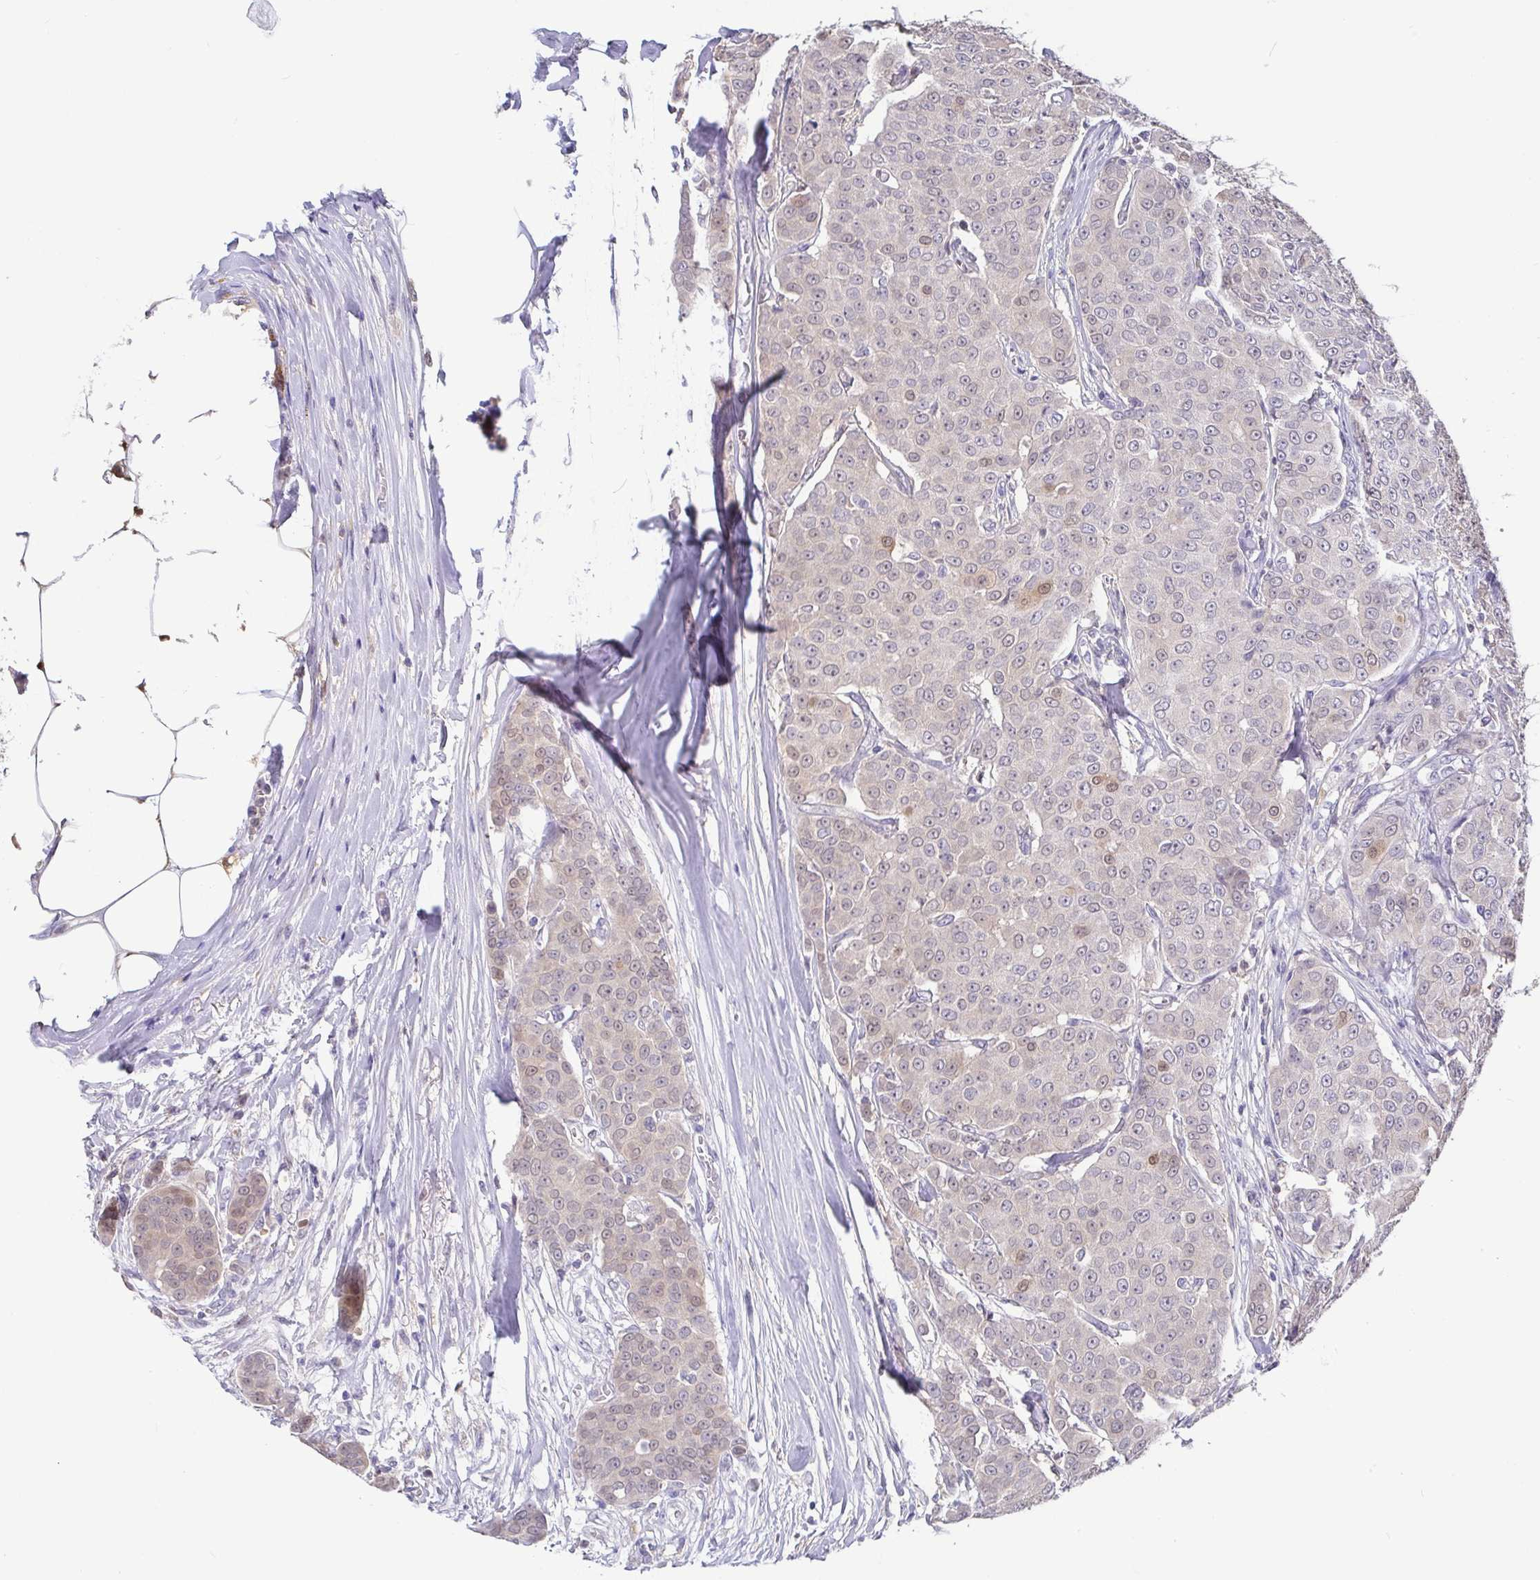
{"staining": {"intensity": "negative", "quantity": "none", "location": "none"}, "tissue": "breast cancer", "cell_type": "Tumor cells", "image_type": "cancer", "snomed": [{"axis": "morphology", "description": "Duct carcinoma"}, {"axis": "topography", "description": "Breast"}], "caption": "Histopathology image shows no significant protein staining in tumor cells of breast cancer.", "gene": "IDH1", "patient": {"sex": "female", "age": 91}}